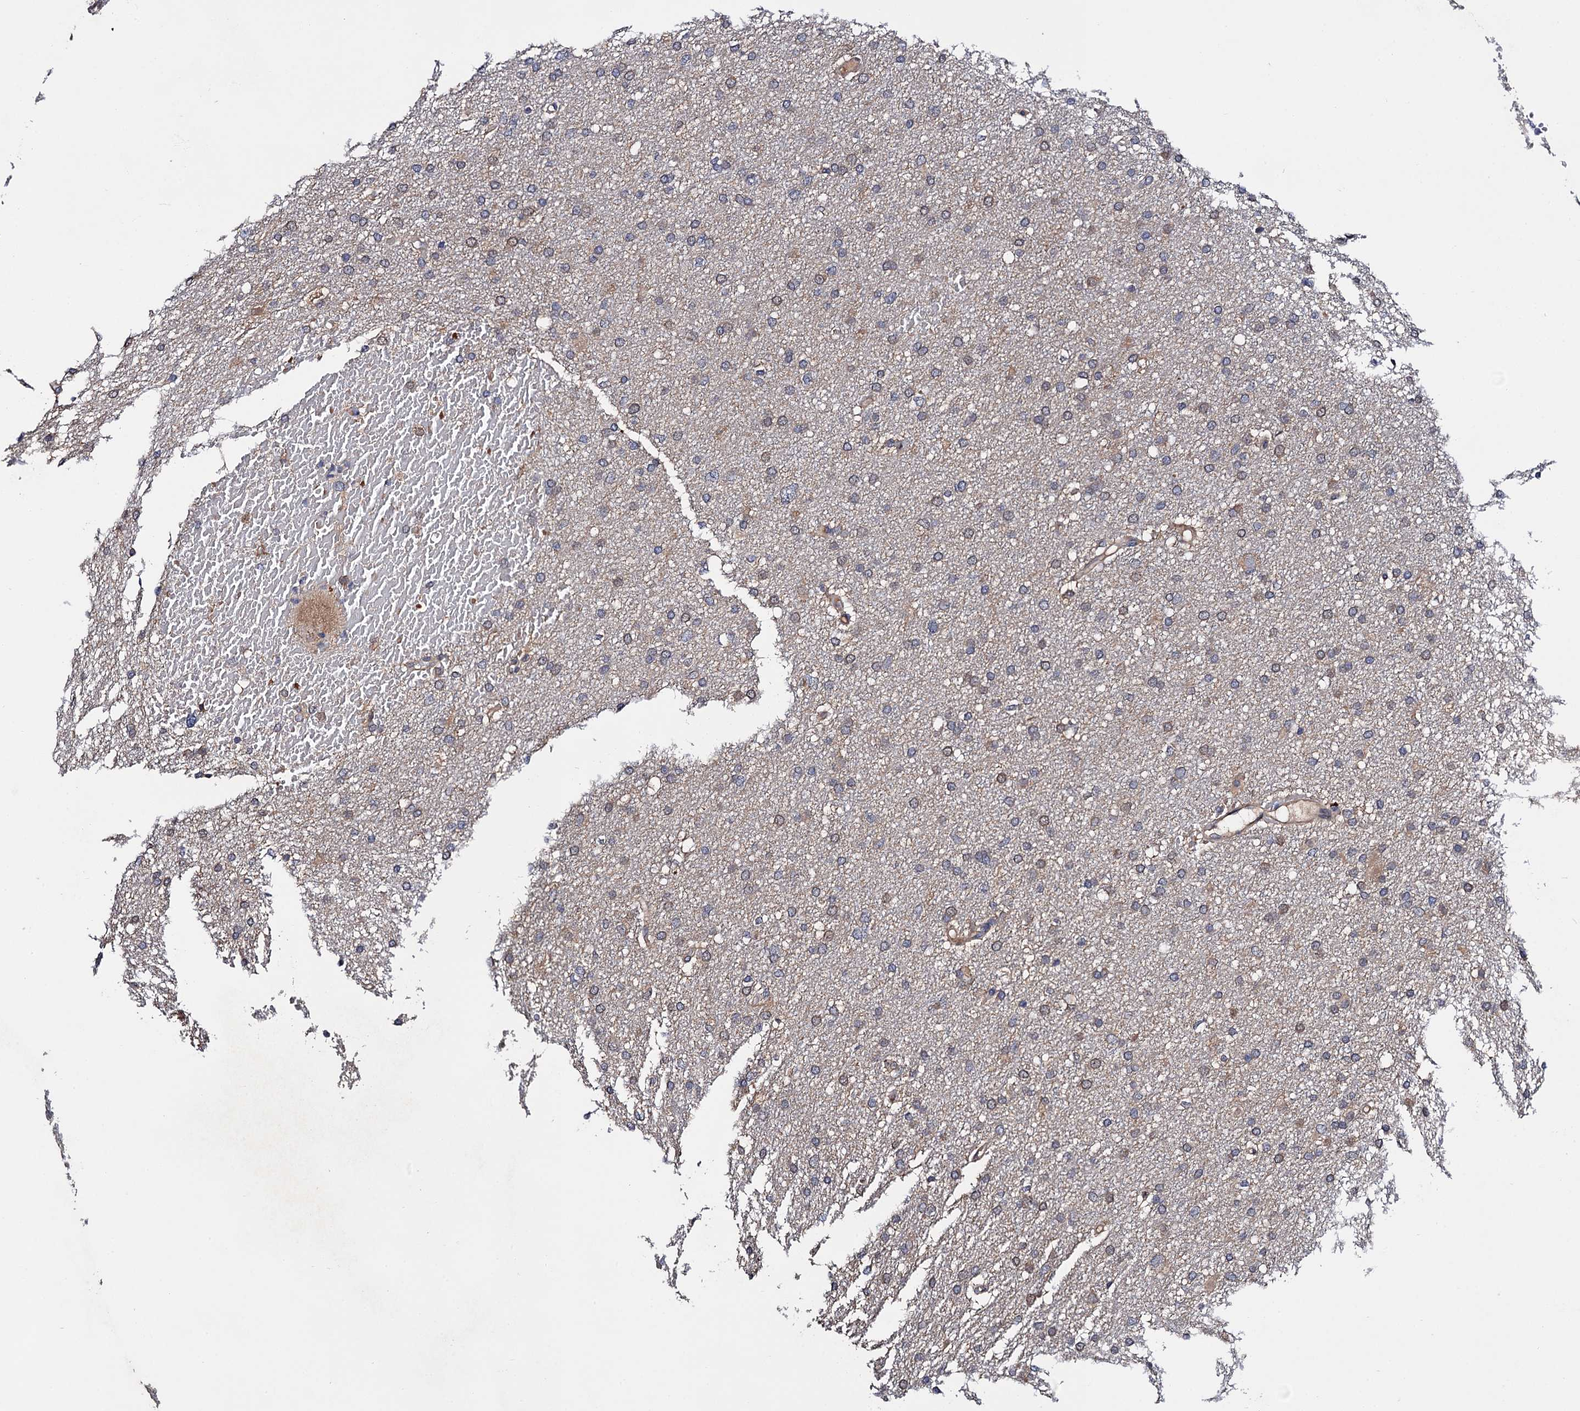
{"staining": {"intensity": "weak", "quantity": "<25%", "location": "cytoplasmic/membranous"}, "tissue": "glioma", "cell_type": "Tumor cells", "image_type": "cancer", "snomed": [{"axis": "morphology", "description": "Glioma, malignant, High grade"}, {"axis": "topography", "description": "Cerebral cortex"}], "caption": "IHC of human glioma displays no positivity in tumor cells.", "gene": "TRMT112", "patient": {"sex": "female", "age": 36}}